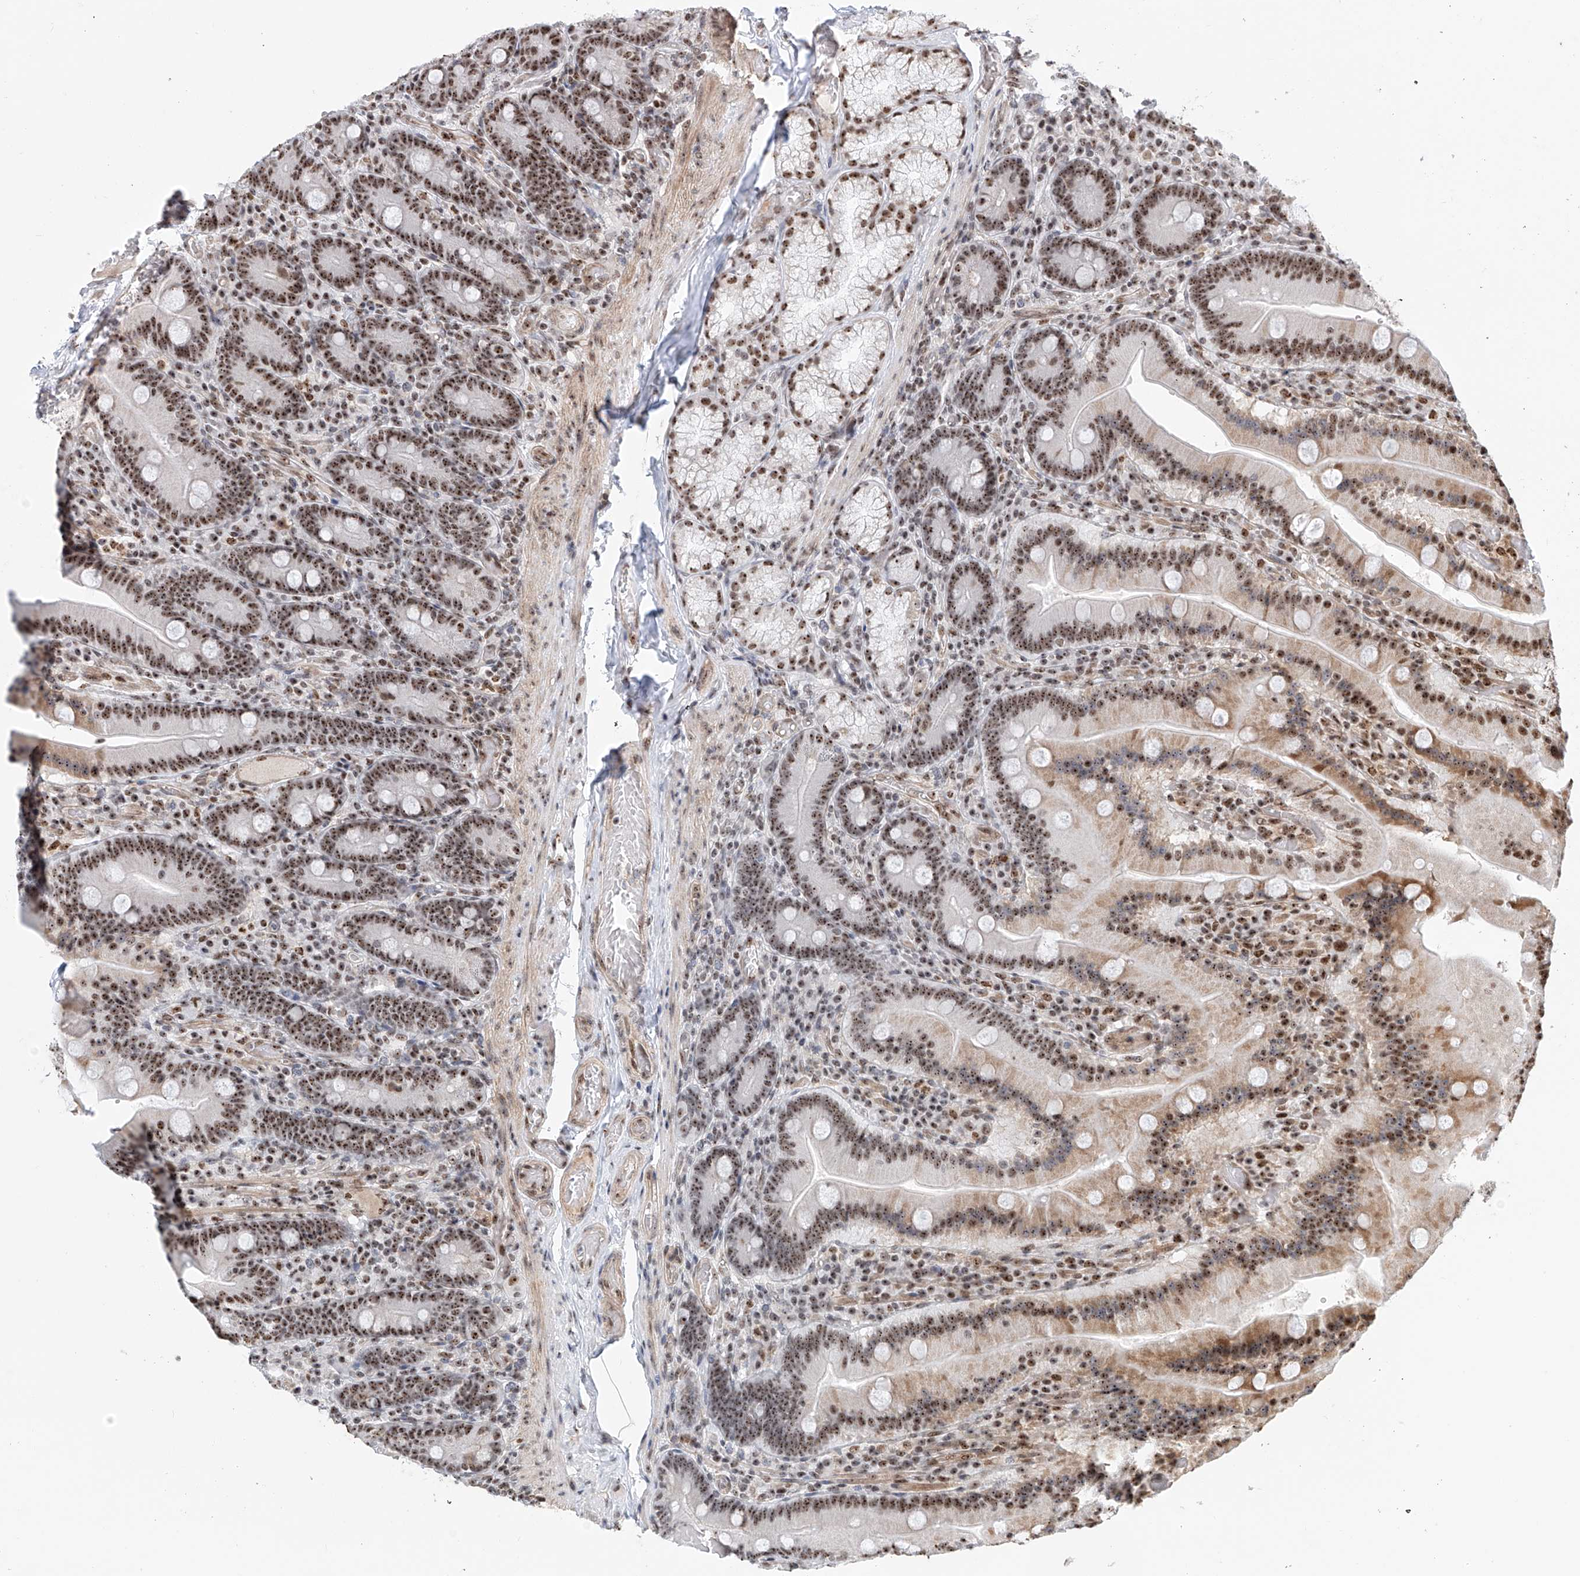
{"staining": {"intensity": "strong", "quantity": ">75%", "location": "cytoplasmic/membranous,nuclear"}, "tissue": "duodenum", "cell_type": "Glandular cells", "image_type": "normal", "snomed": [{"axis": "morphology", "description": "Normal tissue, NOS"}, {"axis": "topography", "description": "Duodenum"}], "caption": "Strong cytoplasmic/membranous,nuclear expression is seen in about >75% of glandular cells in unremarkable duodenum.", "gene": "PRUNE2", "patient": {"sex": "female", "age": 62}}